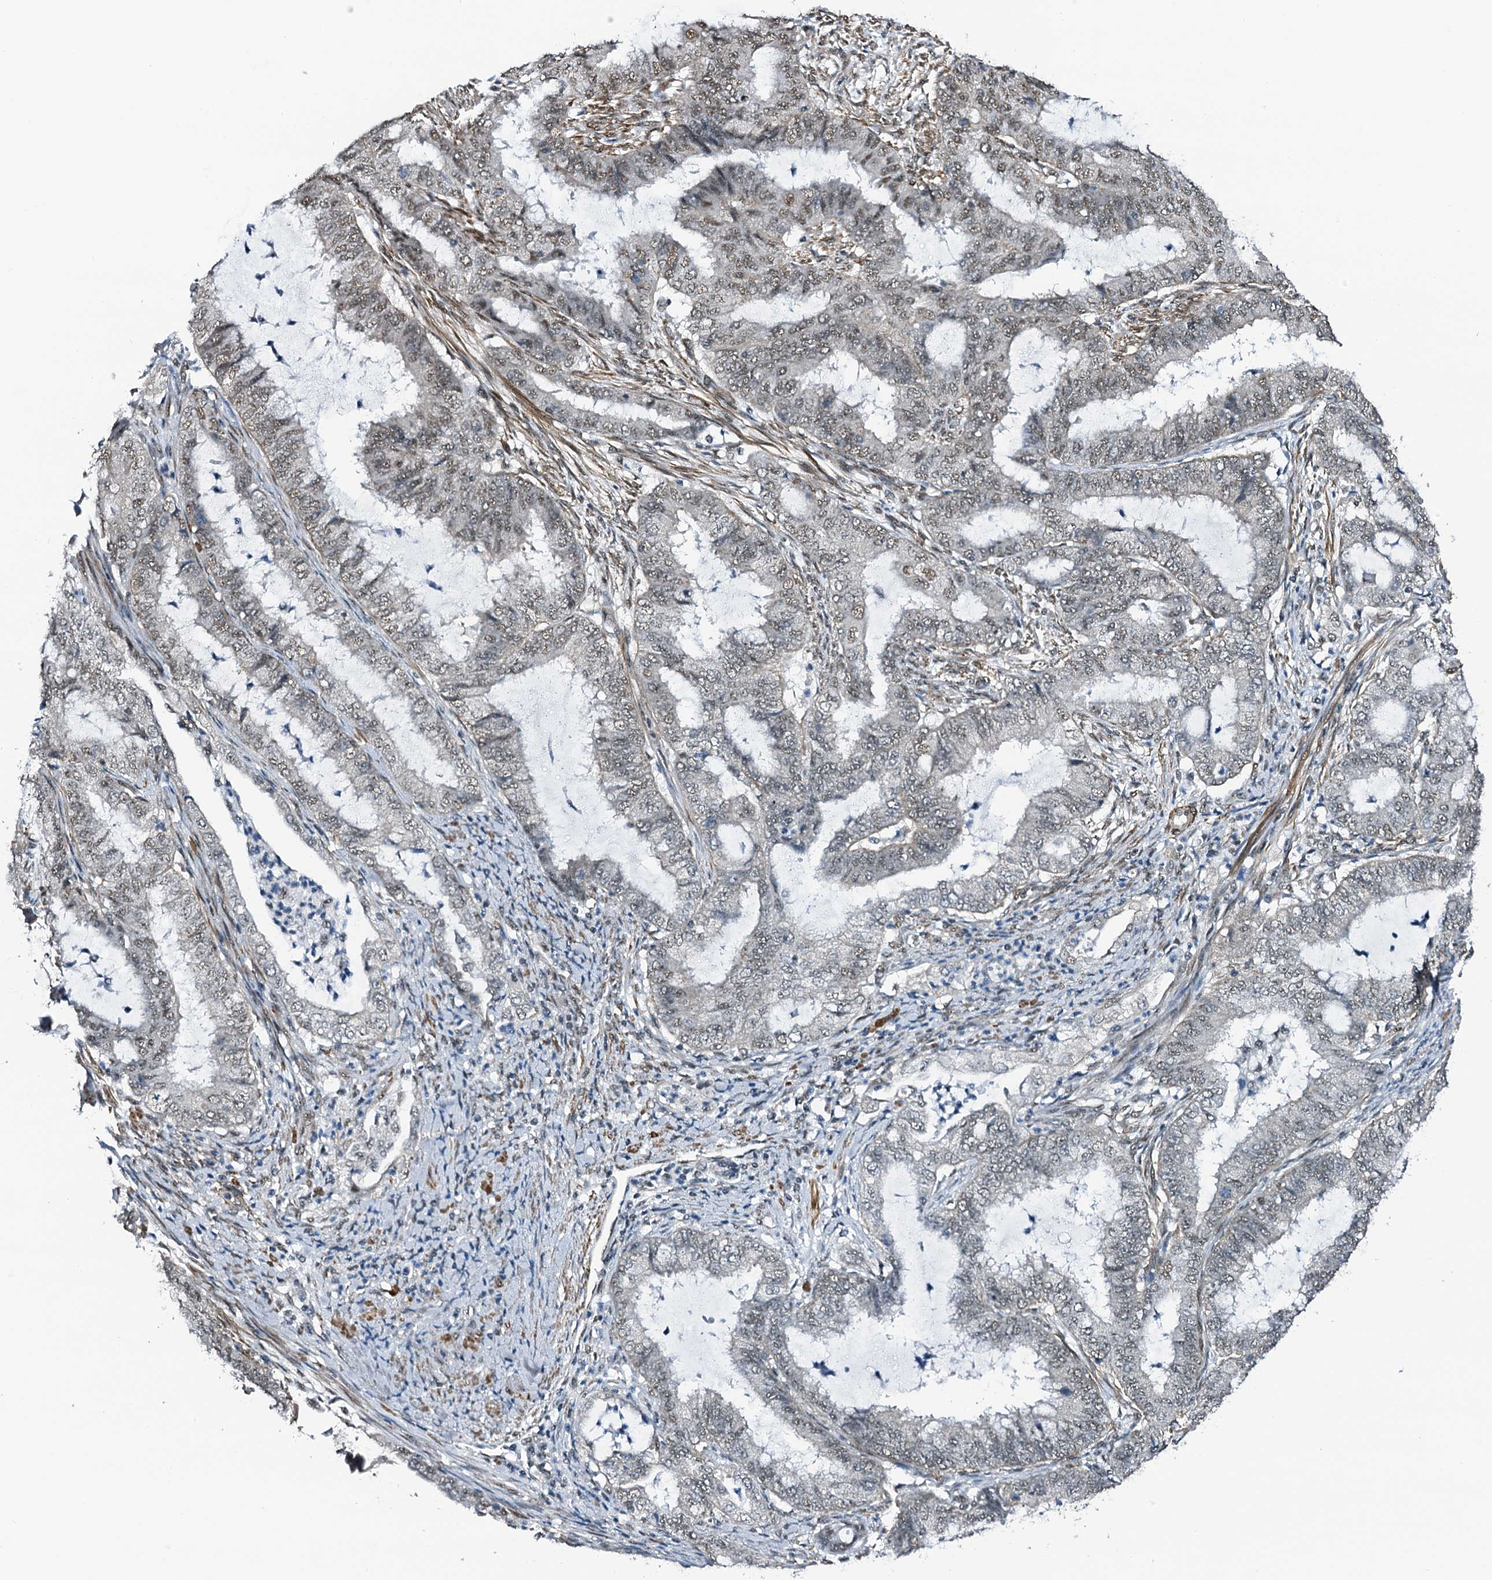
{"staining": {"intensity": "moderate", "quantity": "25%-75%", "location": "nuclear"}, "tissue": "endometrial cancer", "cell_type": "Tumor cells", "image_type": "cancer", "snomed": [{"axis": "morphology", "description": "Adenocarcinoma, NOS"}, {"axis": "topography", "description": "Endometrium"}], "caption": "High-magnification brightfield microscopy of endometrial cancer (adenocarcinoma) stained with DAB (3,3'-diaminobenzidine) (brown) and counterstained with hematoxylin (blue). tumor cells exhibit moderate nuclear staining is appreciated in about25%-75% of cells.", "gene": "CWC15", "patient": {"sex": "female", "age": 51}}